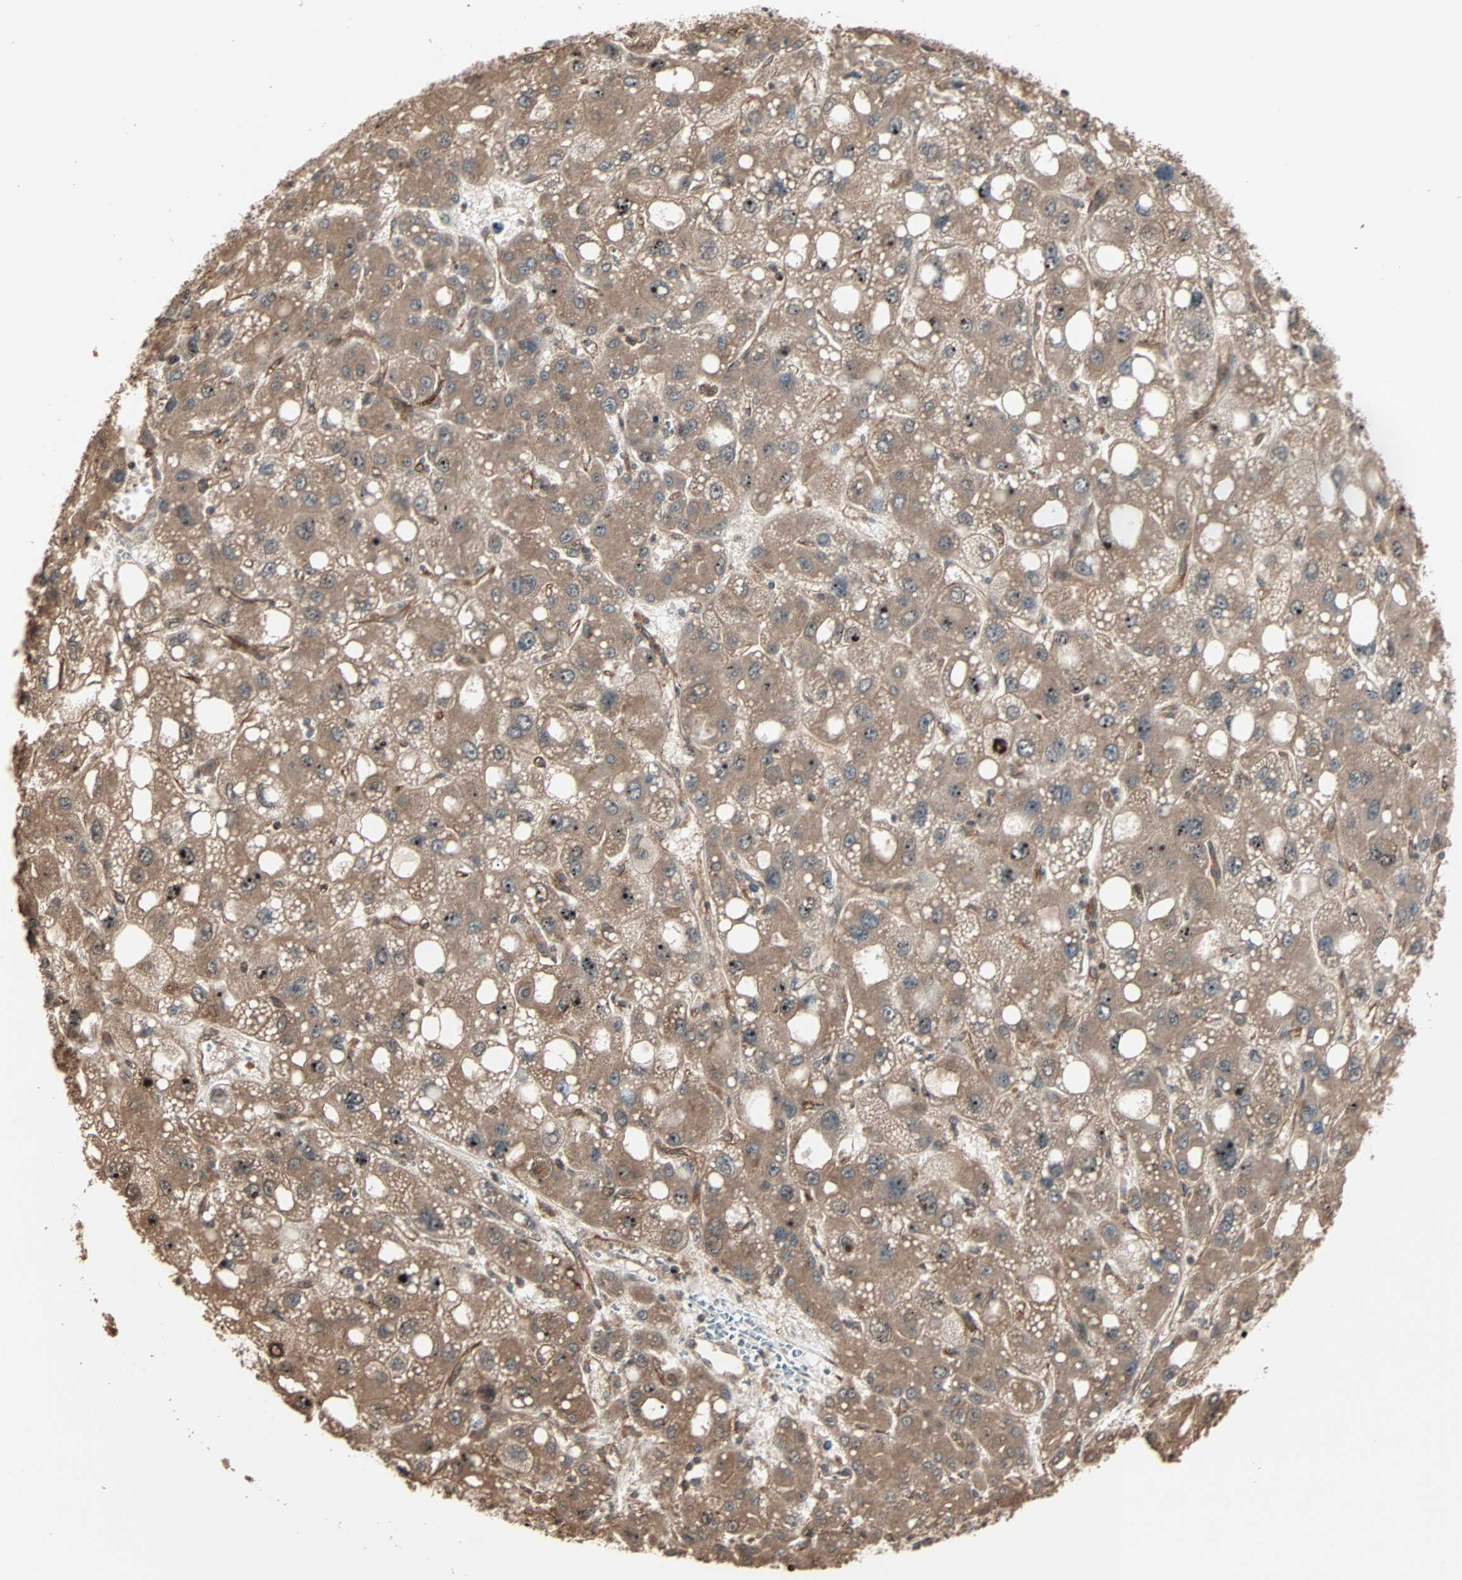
{"staining": {"intensity": "moderate", "quantity": ">75%", "location": "cytoplasmic/membranous"}, "tissue": "liver cancer", "cell_type": "Tumor cells", "image_type": "cancer", "snomed": [{"axis": "morphology", "description": "Carcinoma, Hepatocellular, NOS"}, {"axis": "topography", "description": "Liver"}], "caption": "This is a histology image of immunohistochemistry staining of liver cancer (hepatocellular carcinoma), which shows moderate staining in the cytoplasmic/membranous of tumor cells.", "gene": "CALCRL", "patient": {"sex": "male", "age": 55}}